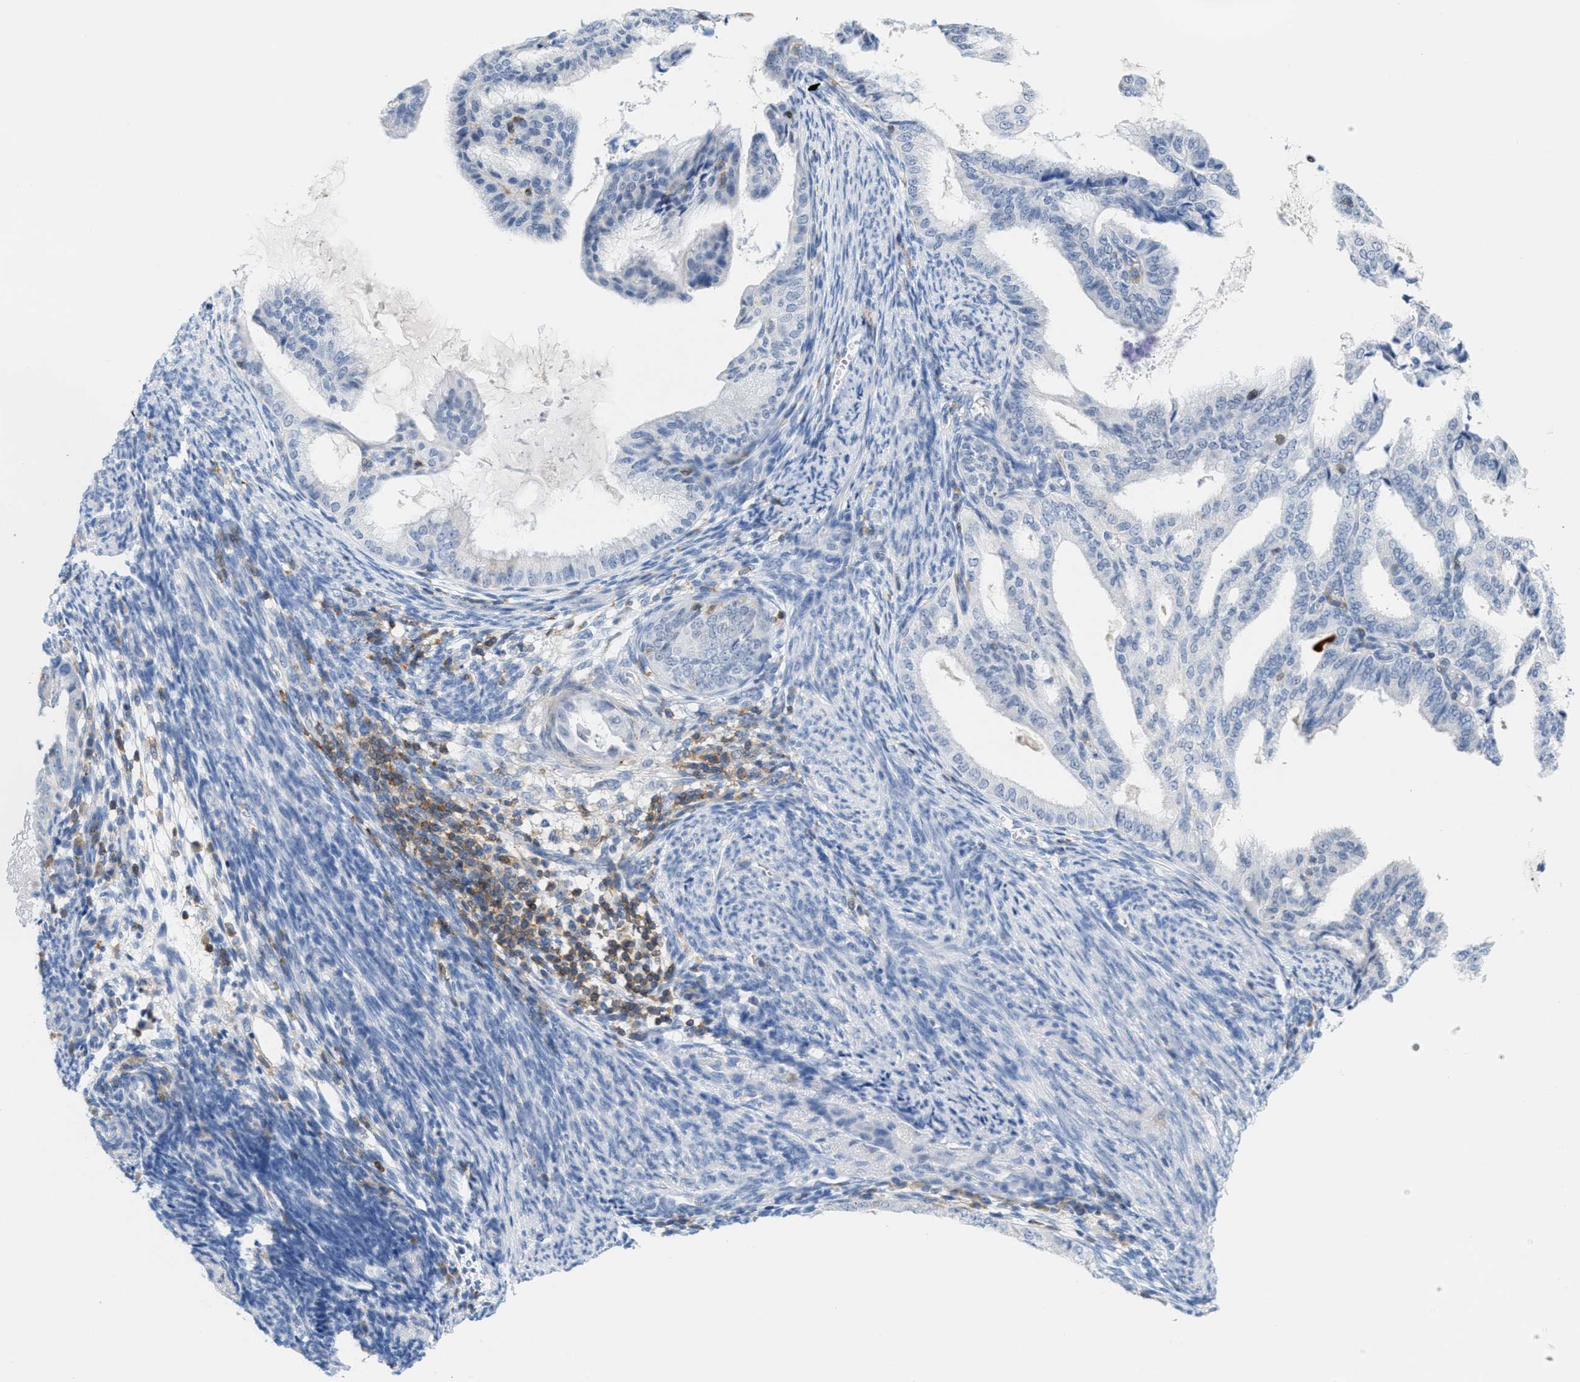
{"staining": {"intensity": "negative", "quantity": "none", "location": "none"}, "tissue": "endometrial cancer", "cell_type": "Tumor cells", "image_type": "cancer", "snomed": [{"axis": "morphology", "description": "Adenocarcinoma, NOS"}, {"axis": "topography", "description": "Endometrium"}], "caption": "IHC of adenocarcinoma (endometrial) exhibits no expression in tumor cells. The staining is performed using DAB brown chromogen with nuclei counter-stained in using hematoxylin.", "gene": "IL16", "patient": {"sex": "female", "age": 58}}